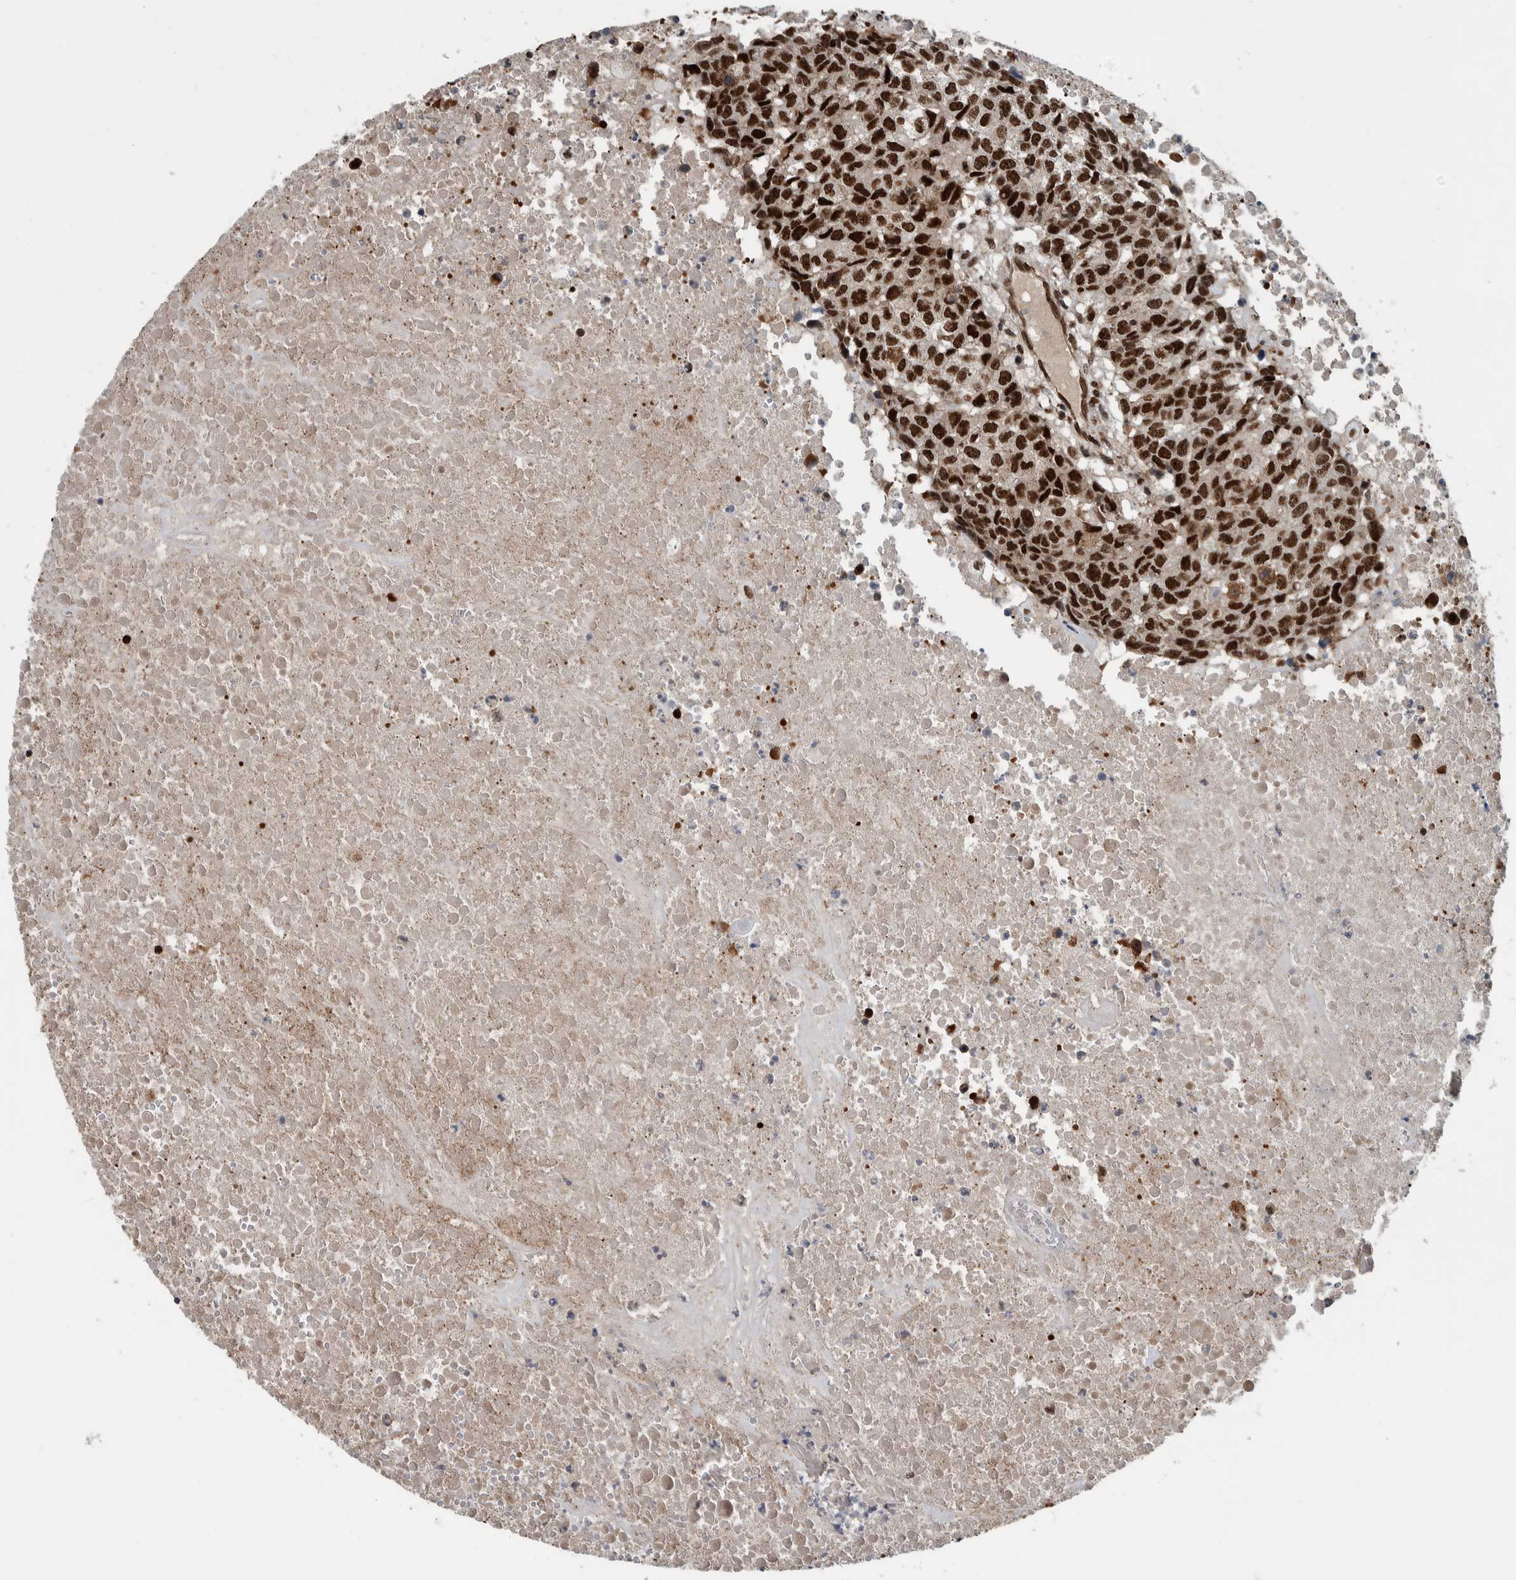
{"staining": {"intensity": "strong", "quantity": ">75%", "location": "nuclear"}, "tissue": "head and neck cancer", "cell_type": "Tumor cells", "image_type": "cancer", "snomed": [{"axis": "morphology", "description": "Squamous cell carcinoma, NOS"}, {"axis": "topography", "description": "Head-Neck"}], "caption": "This histopathology image displays immunohistochemistry staining of head and neck squamous cell carcinoma, with high strong nuclear expression in about >75% of tumor cells.", "gene": "FAM135B", "patient": {"sex": "male", "age": 66}}